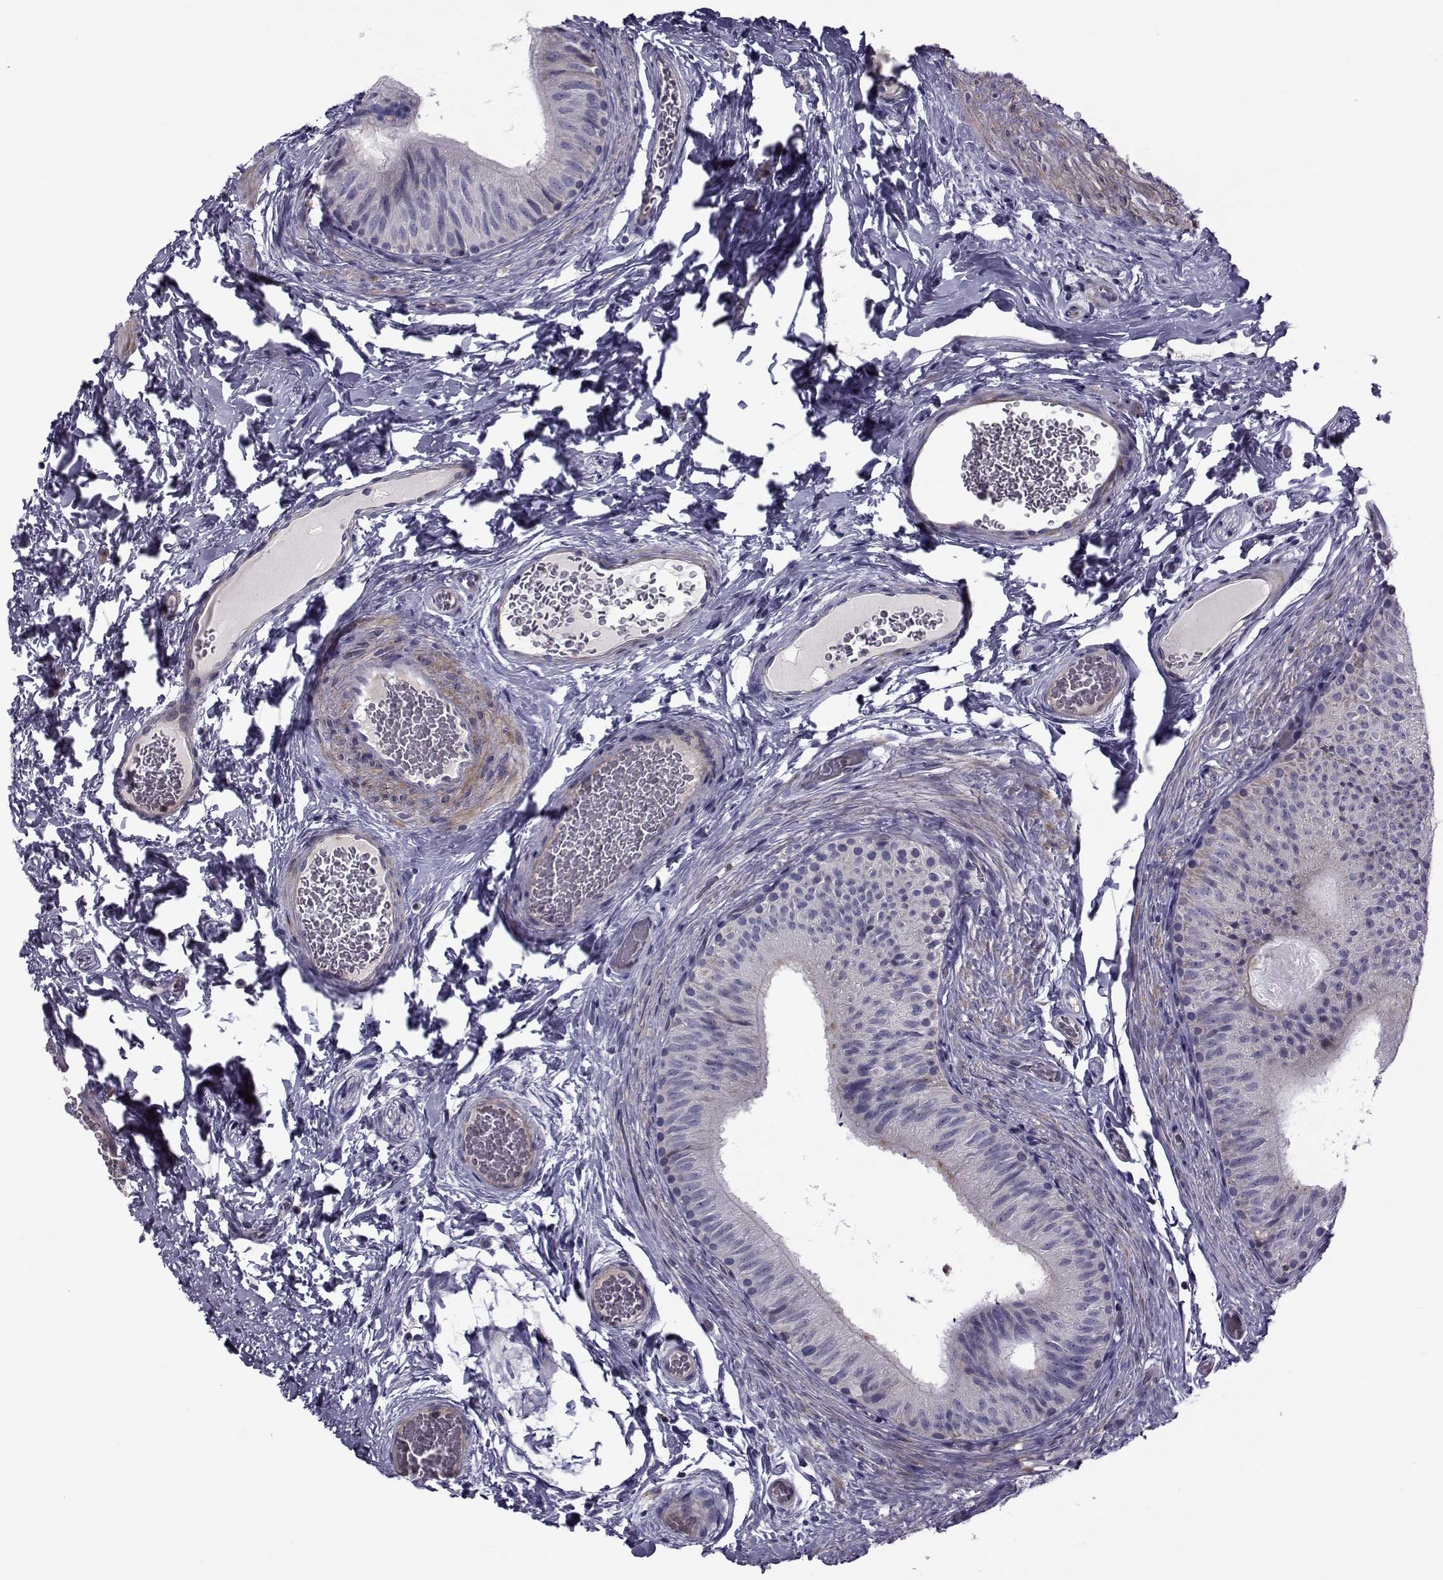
{"staining": {"intensity": "negative", "quantity": "none", "location": "none"}, "tissue": "epididymis", "cell_type": "Glandular cells", "image_type": "normal", "snomed": [{"axis": "morphology", "description": "Normal tissue, NOS"}, {"axis": "topography", "description": "Epididymis"}, {"axis": "topography", "description": "Vas deferens"}], "caption": "Unremarkable epididymis was stained to show a protein in brown. There is no significant positivity in glandular cells. (Brightfield microscopy of DAB immunohistochemistry (IHC) at high magnification).", "gene": "LRRC27", "patient": {"sex": "male", "age": 23}}